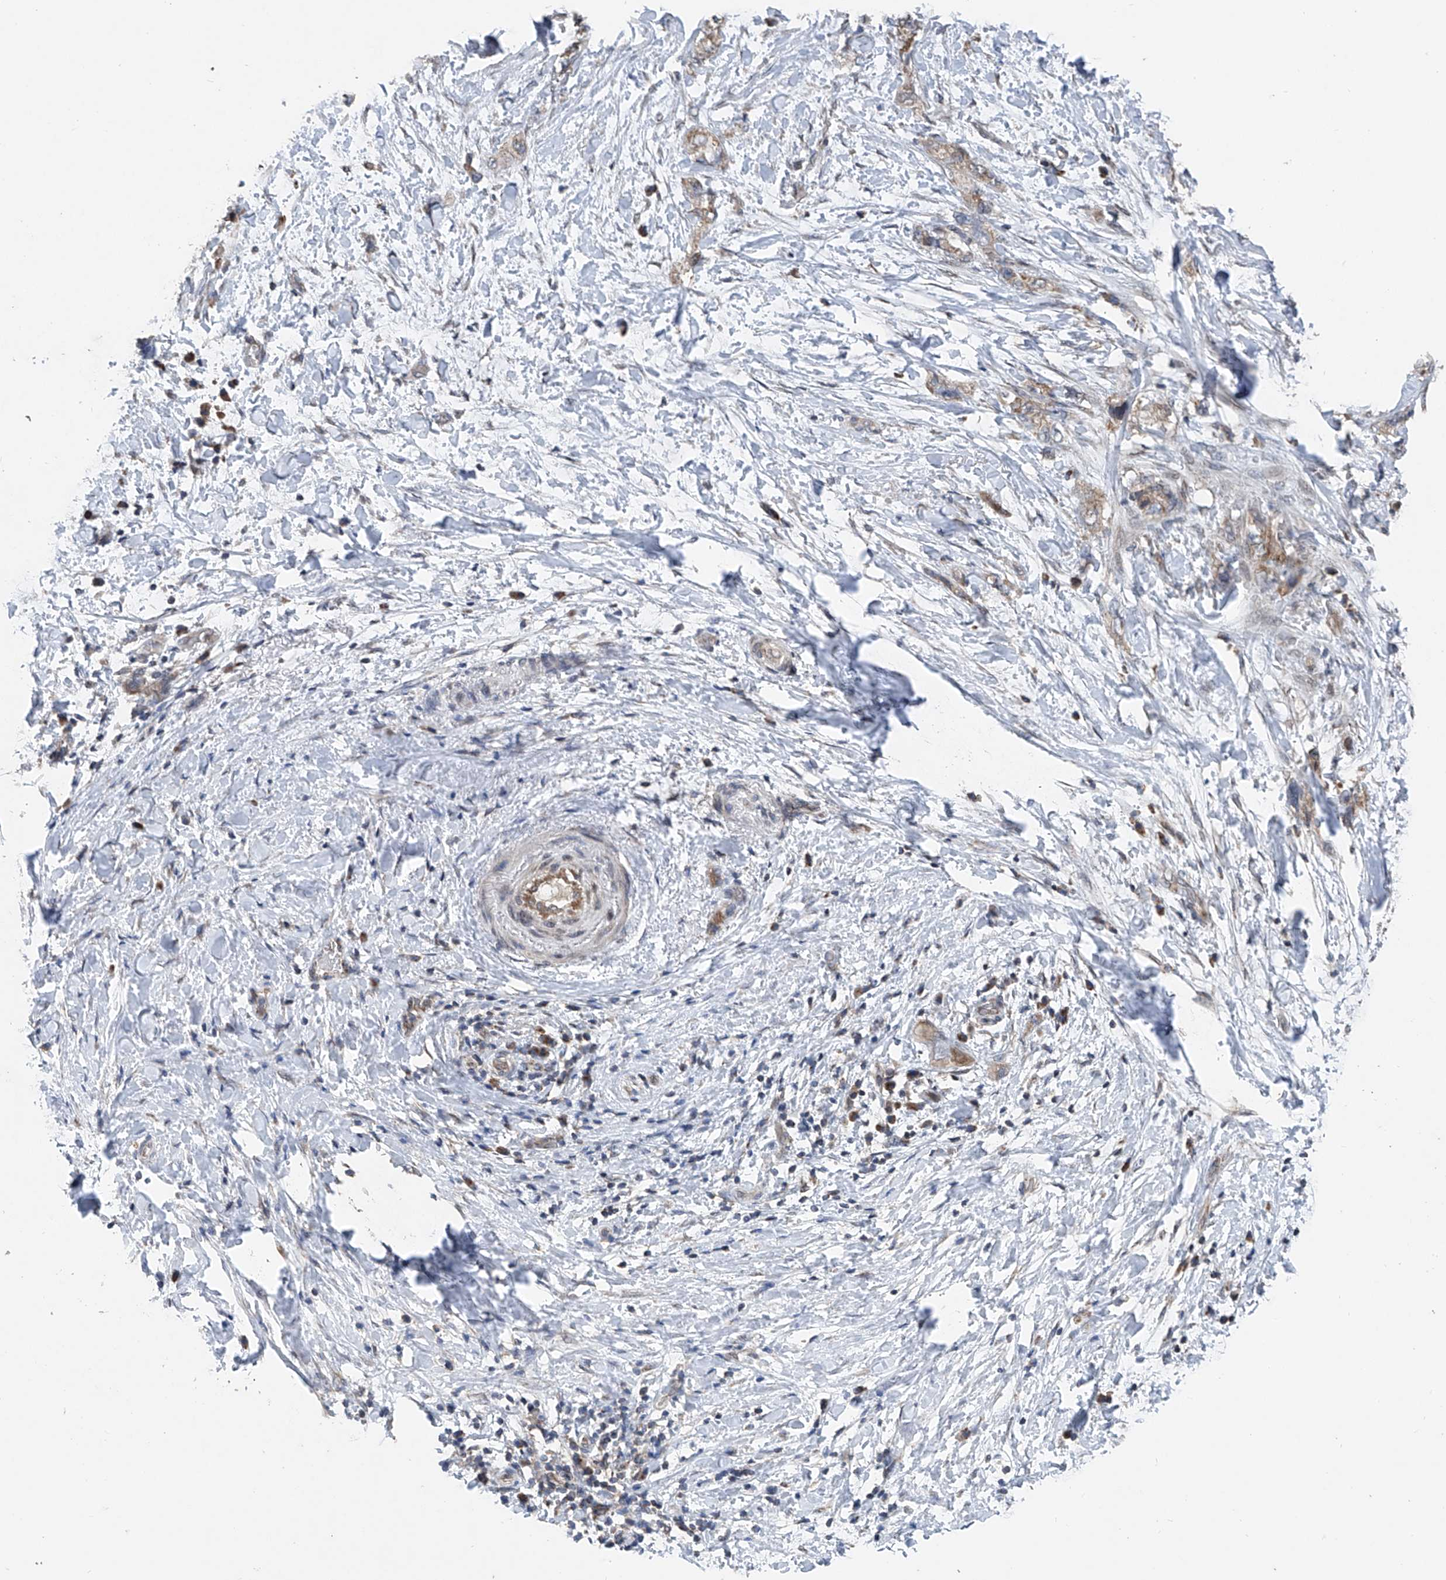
{"staining": {"intensity": "weak", "quantity": "25%-75%", "location": "cytoplasmic/membranous"}, "tissue": "pancreatic cancer", "cell_type": "Tumor cells", "image_type": "cancer", "snomed": [{"axis": "morphology", "description": "Adenocarcinoma, NOS"}, {"axis": "topography", "description": "Pancreas"}], "caption": "Immunohistochemical staining of pancreatic cancer shows low levels of weak cytoplasmic/membranous staining in about 25%-75% of tumor cells.", "gene": "BCKDHB", "patient": {"sex": "female", "age": 73}}